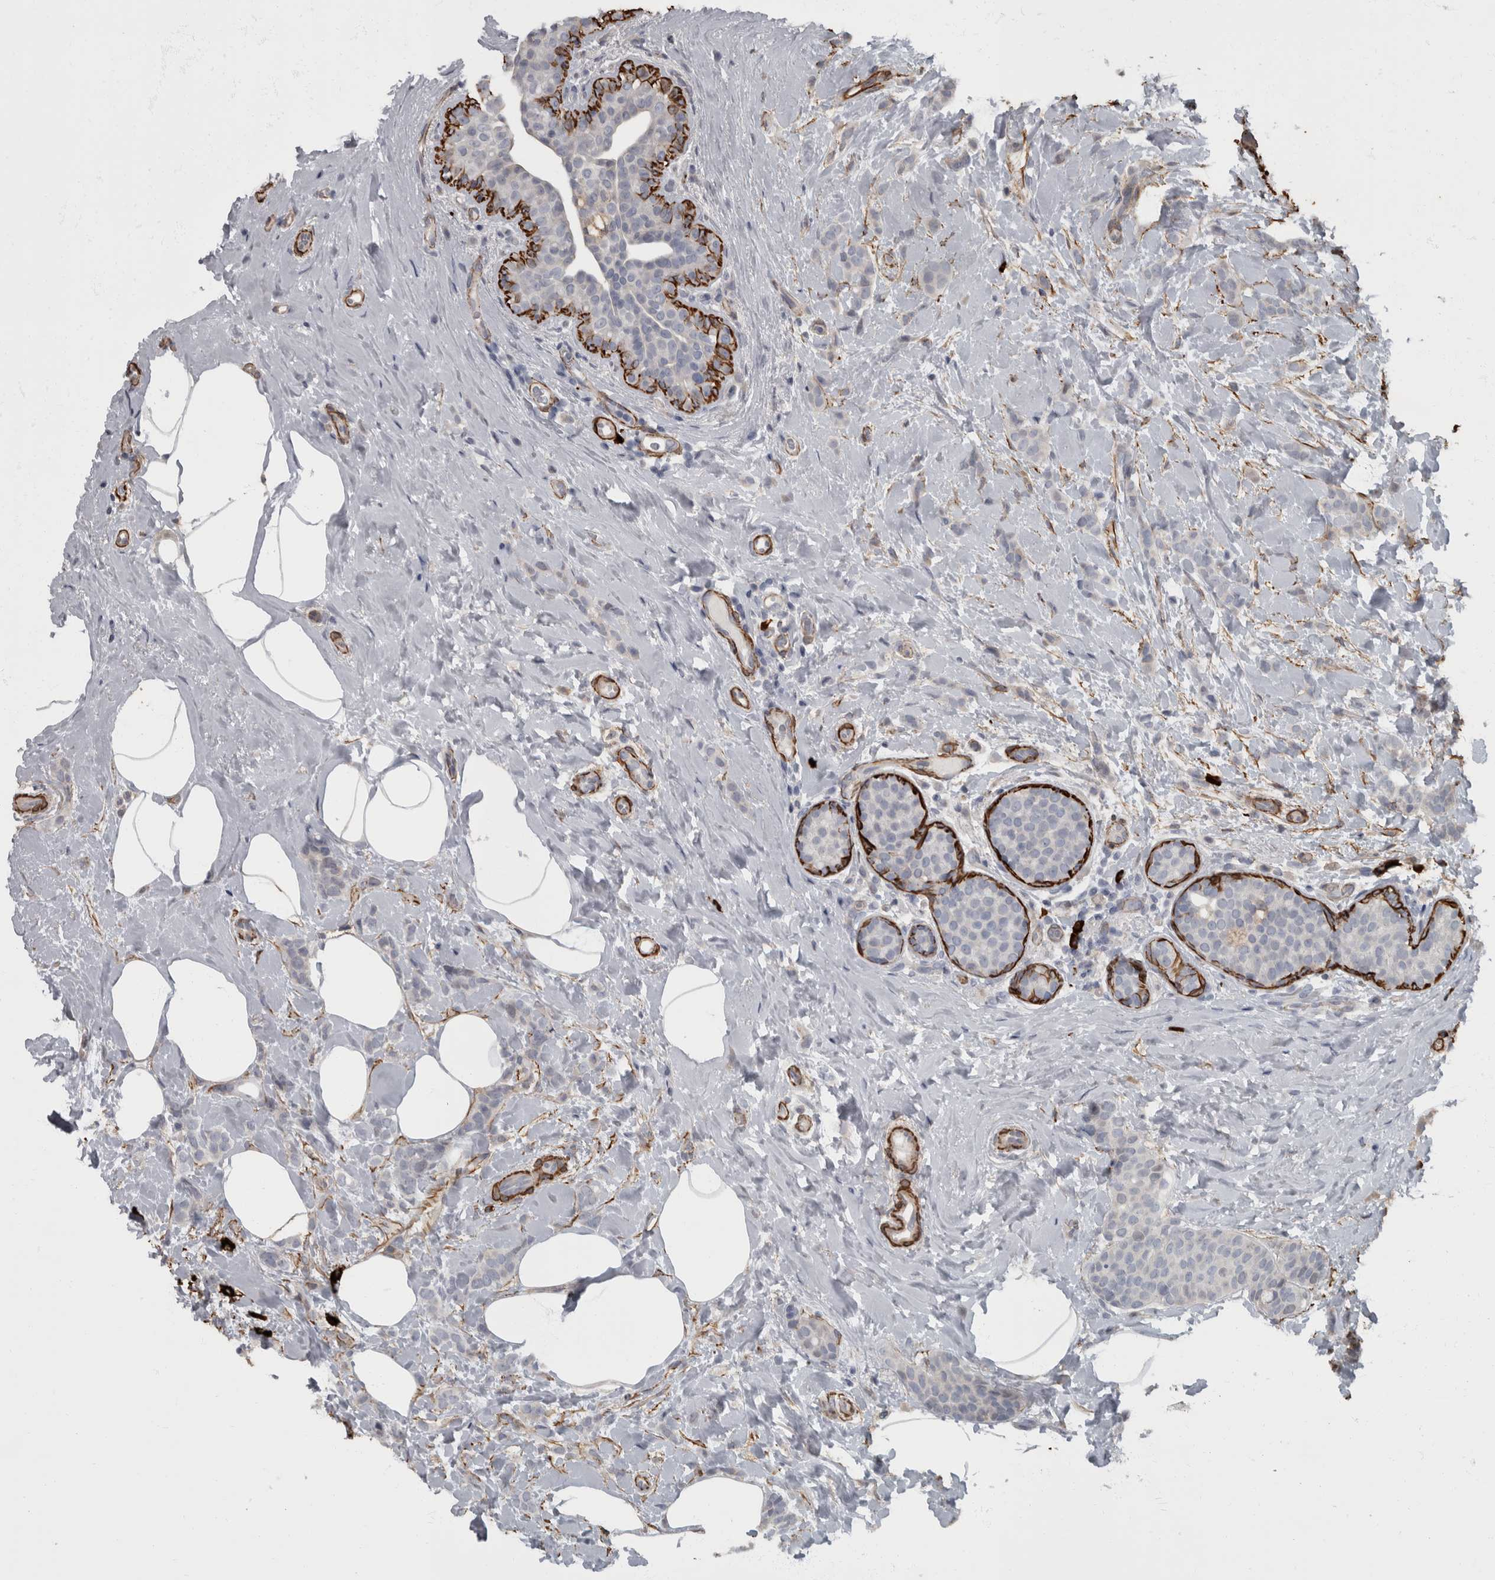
{"staining": {"intensity": "negative", "quantity": "none", "location": "none"}, "tissue": "breast cancer", "cell_type": "Tumor cells", "image_type": "cancer", "snomed": [{"axis": "morphology", "description": "Lobular carcinoma, in situ"}, {"axis": "morphology", "description": "Lobular carcinoma"}, {"axis": "topography", "description": "Breast"}], "caption": "Immunohistochemistry histopathology image of neoplastic tissue: lobular carcinoma (breast) stained with DAB (3,3'-diaminobenzidine) shows no significant protein positivity in tumor cells.", "gene": "MASTL", "patient": {"sex": "female", "age": 41}}